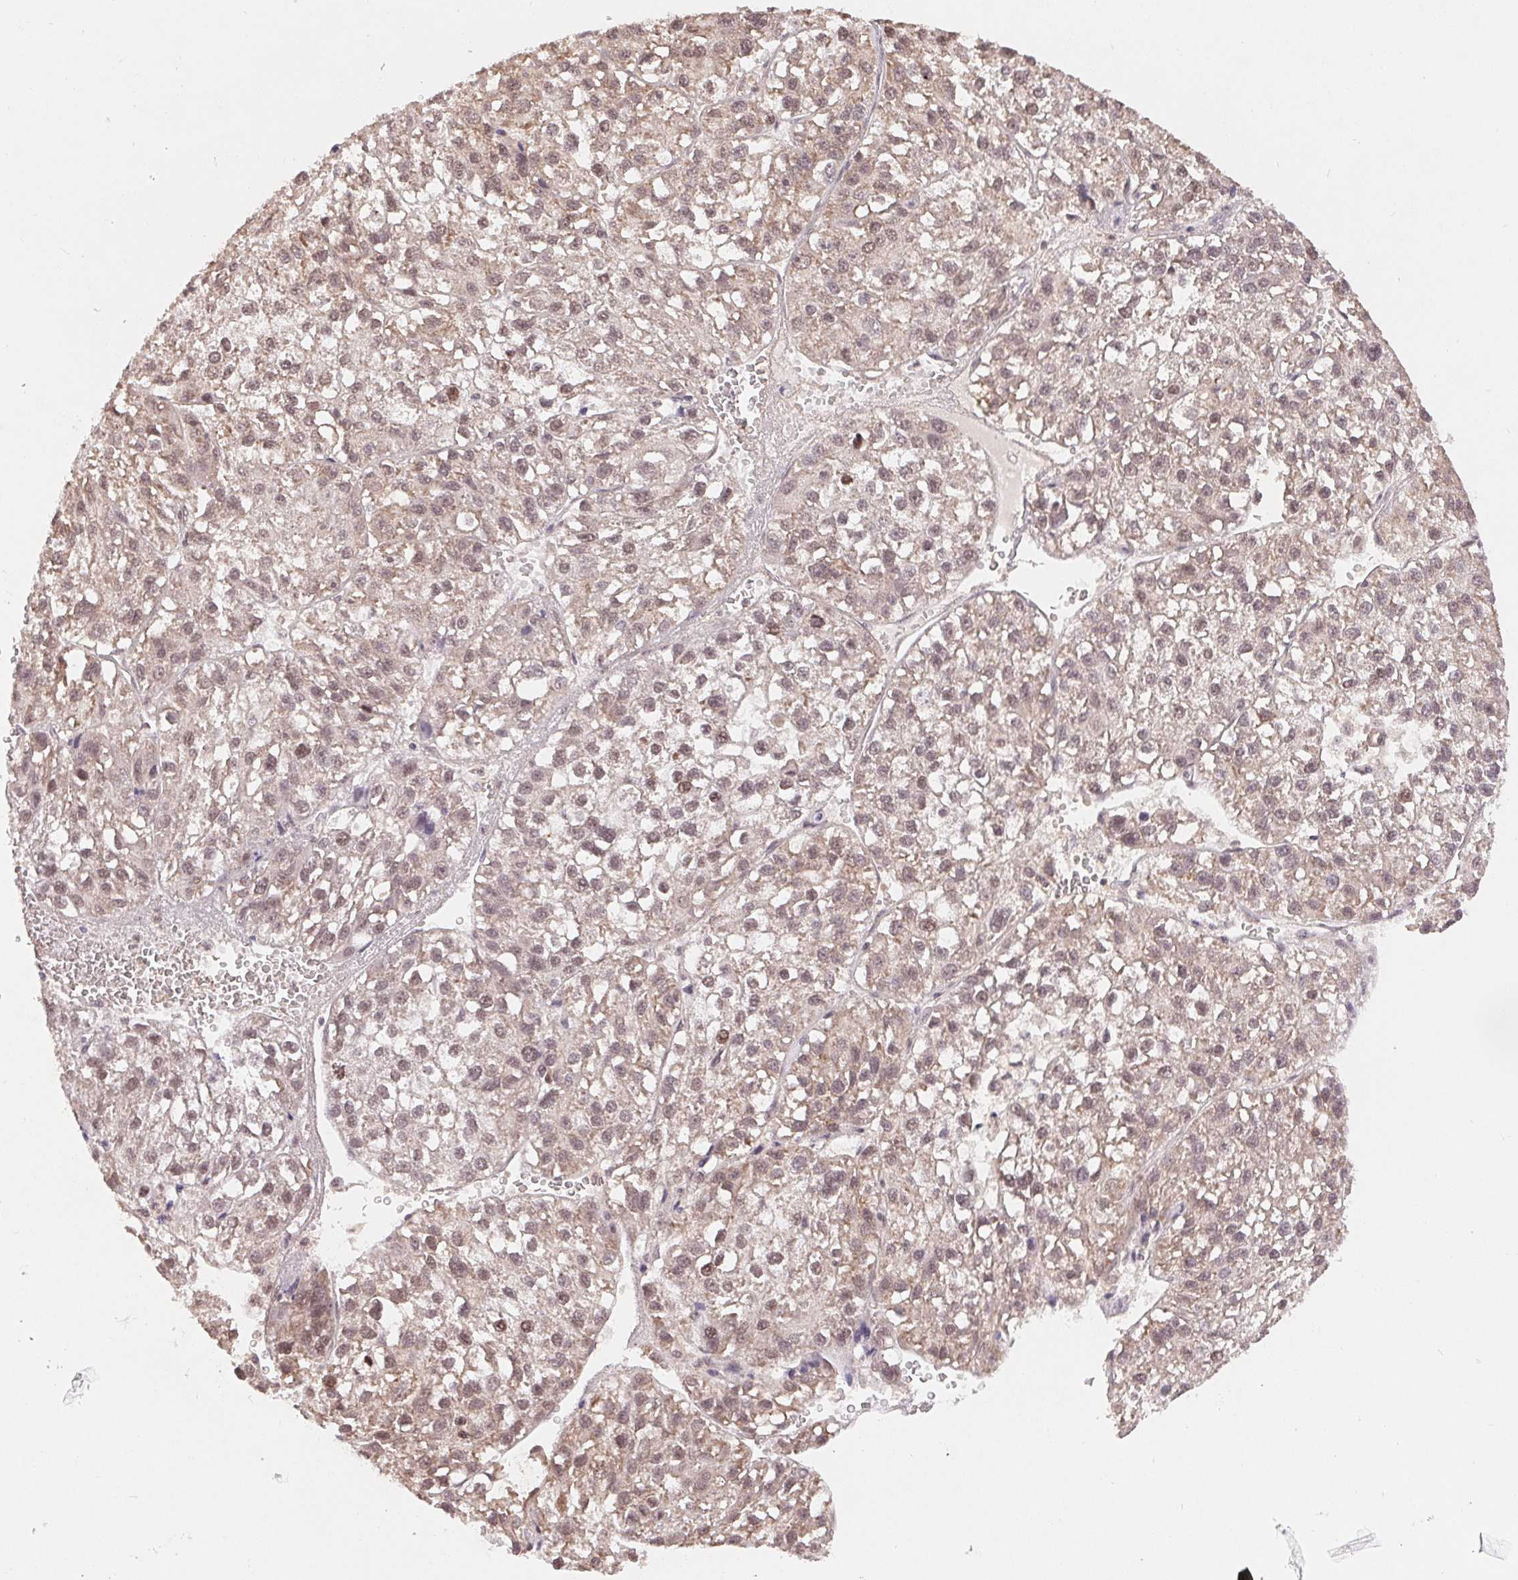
{"staining": {"intensity": "weak", "quantity": "25%-75%", "location": "cytoplasmic/membranous,nuclear"}, "tissue": "liver cancer", "cell_type": "Tumor cells", "image_type": "cancer", "snomed": [{"axis": "morphology", "description": "Carcinoma, Hepatocellular, NOS"}, {"axis": "topography", "description": "Liver"}], "caption": "Human hepatocellular carcinoma (liver) stained with a brown dye displays weak cytoplasmic/membranous and nuclear positive staining in about 25%-75% of tumor cells.", "gene": "HMGN3", "patient": {"sex": "female", "age": 70}}